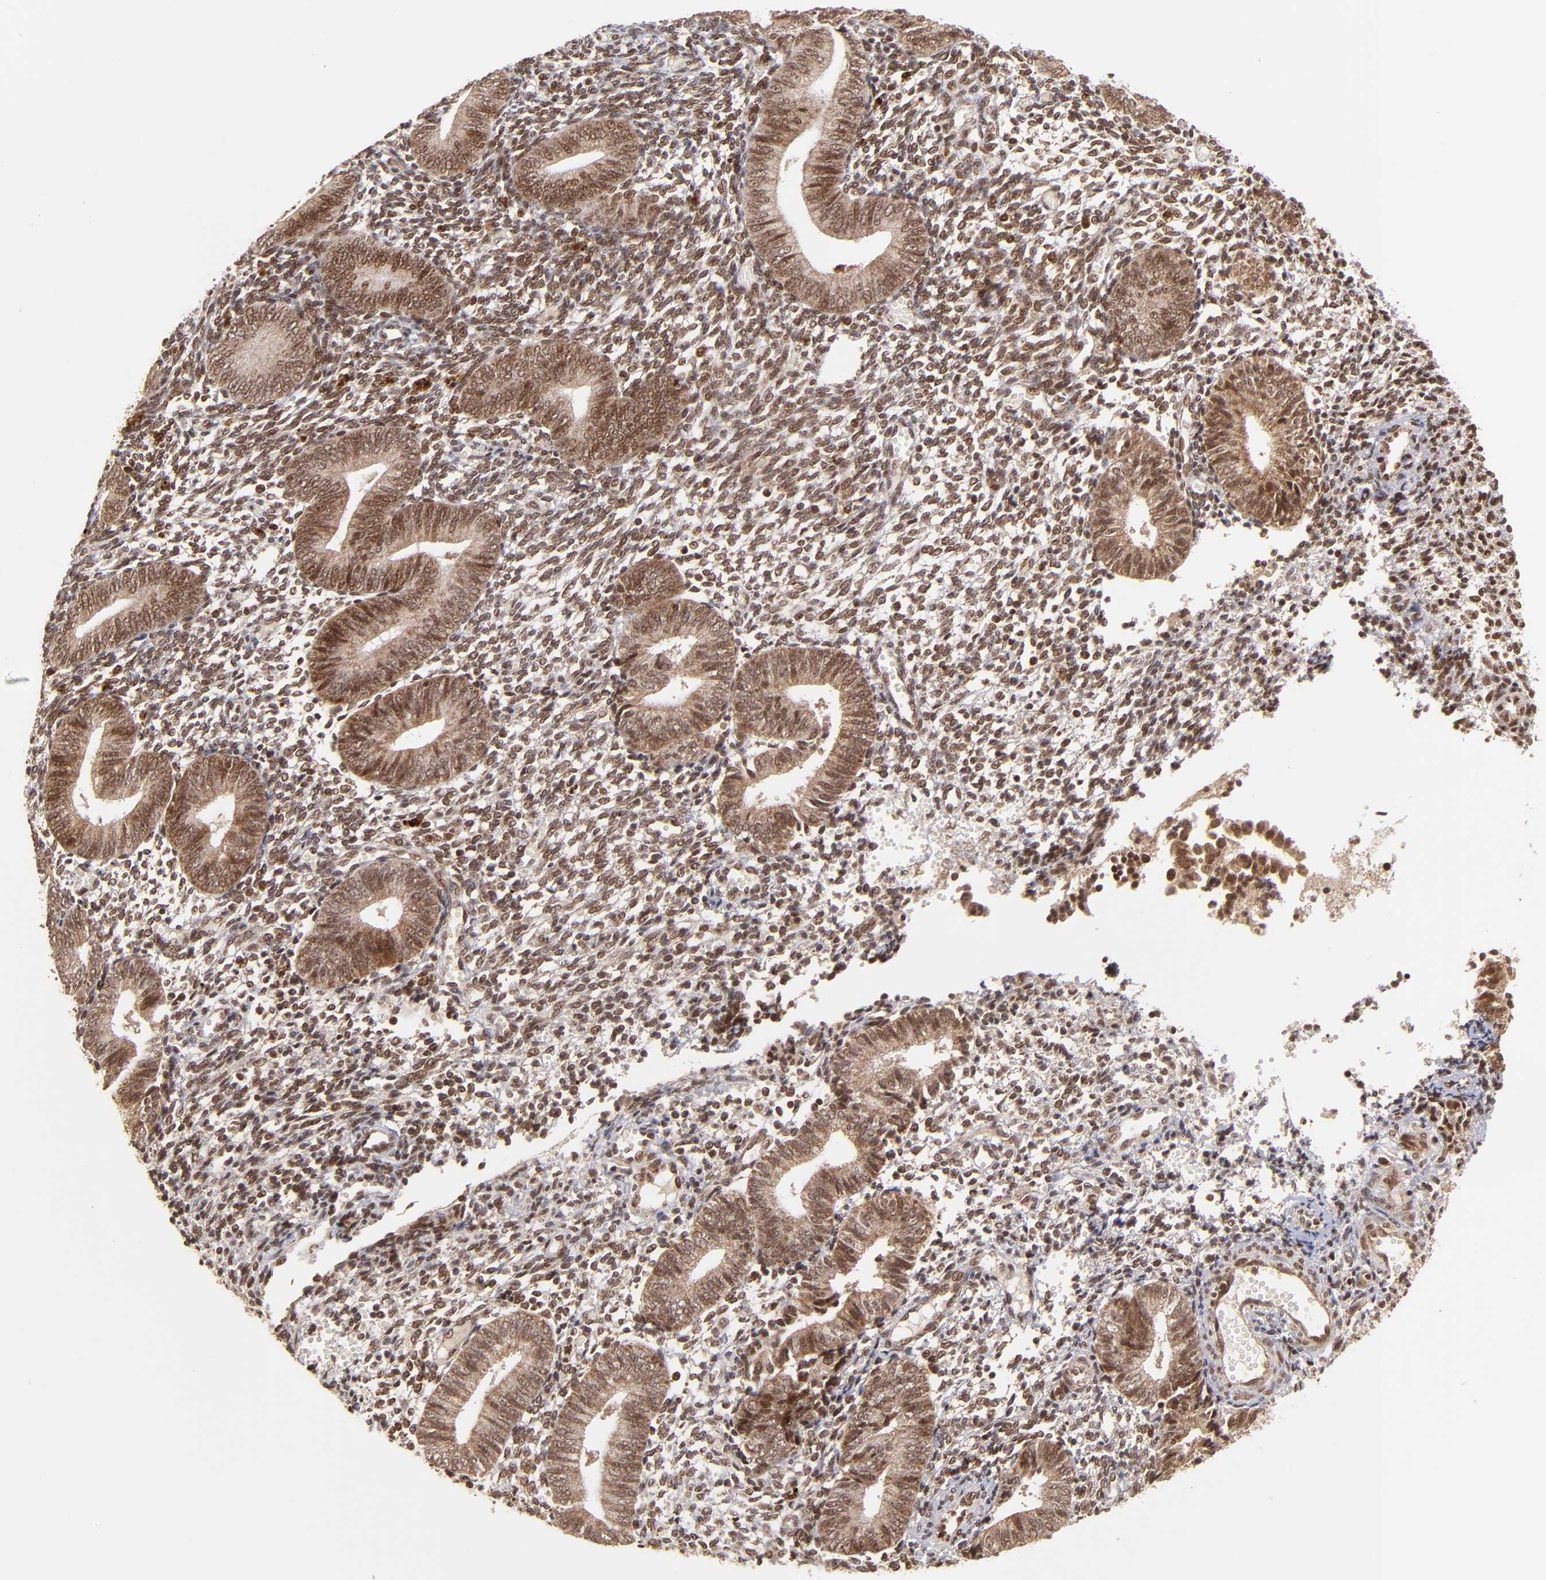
{"staining": {"intensity": "moderate", "quantity": ">75%", "location": "nuclear"}, "tissue": "endometrium", "cell_type": "Cells in endometrial stroma", "image_type": "normal", "snomed": [{"axis": "morphology", "description": "Normal tissue, NOS"}, {"axis": "topography", "description": "Uterus"}, {"axis": "topography", "description": "Endometrium"}], "caption": "The image reveals a brown stain indicating the presence of a protein in the nuclear of cells in endometrial stroma in endometrium. (DAB = brown stain, brightfield microscopy at high magnification).", "gene": "MED15", "patient": {"sex": "female", "age": 33}}